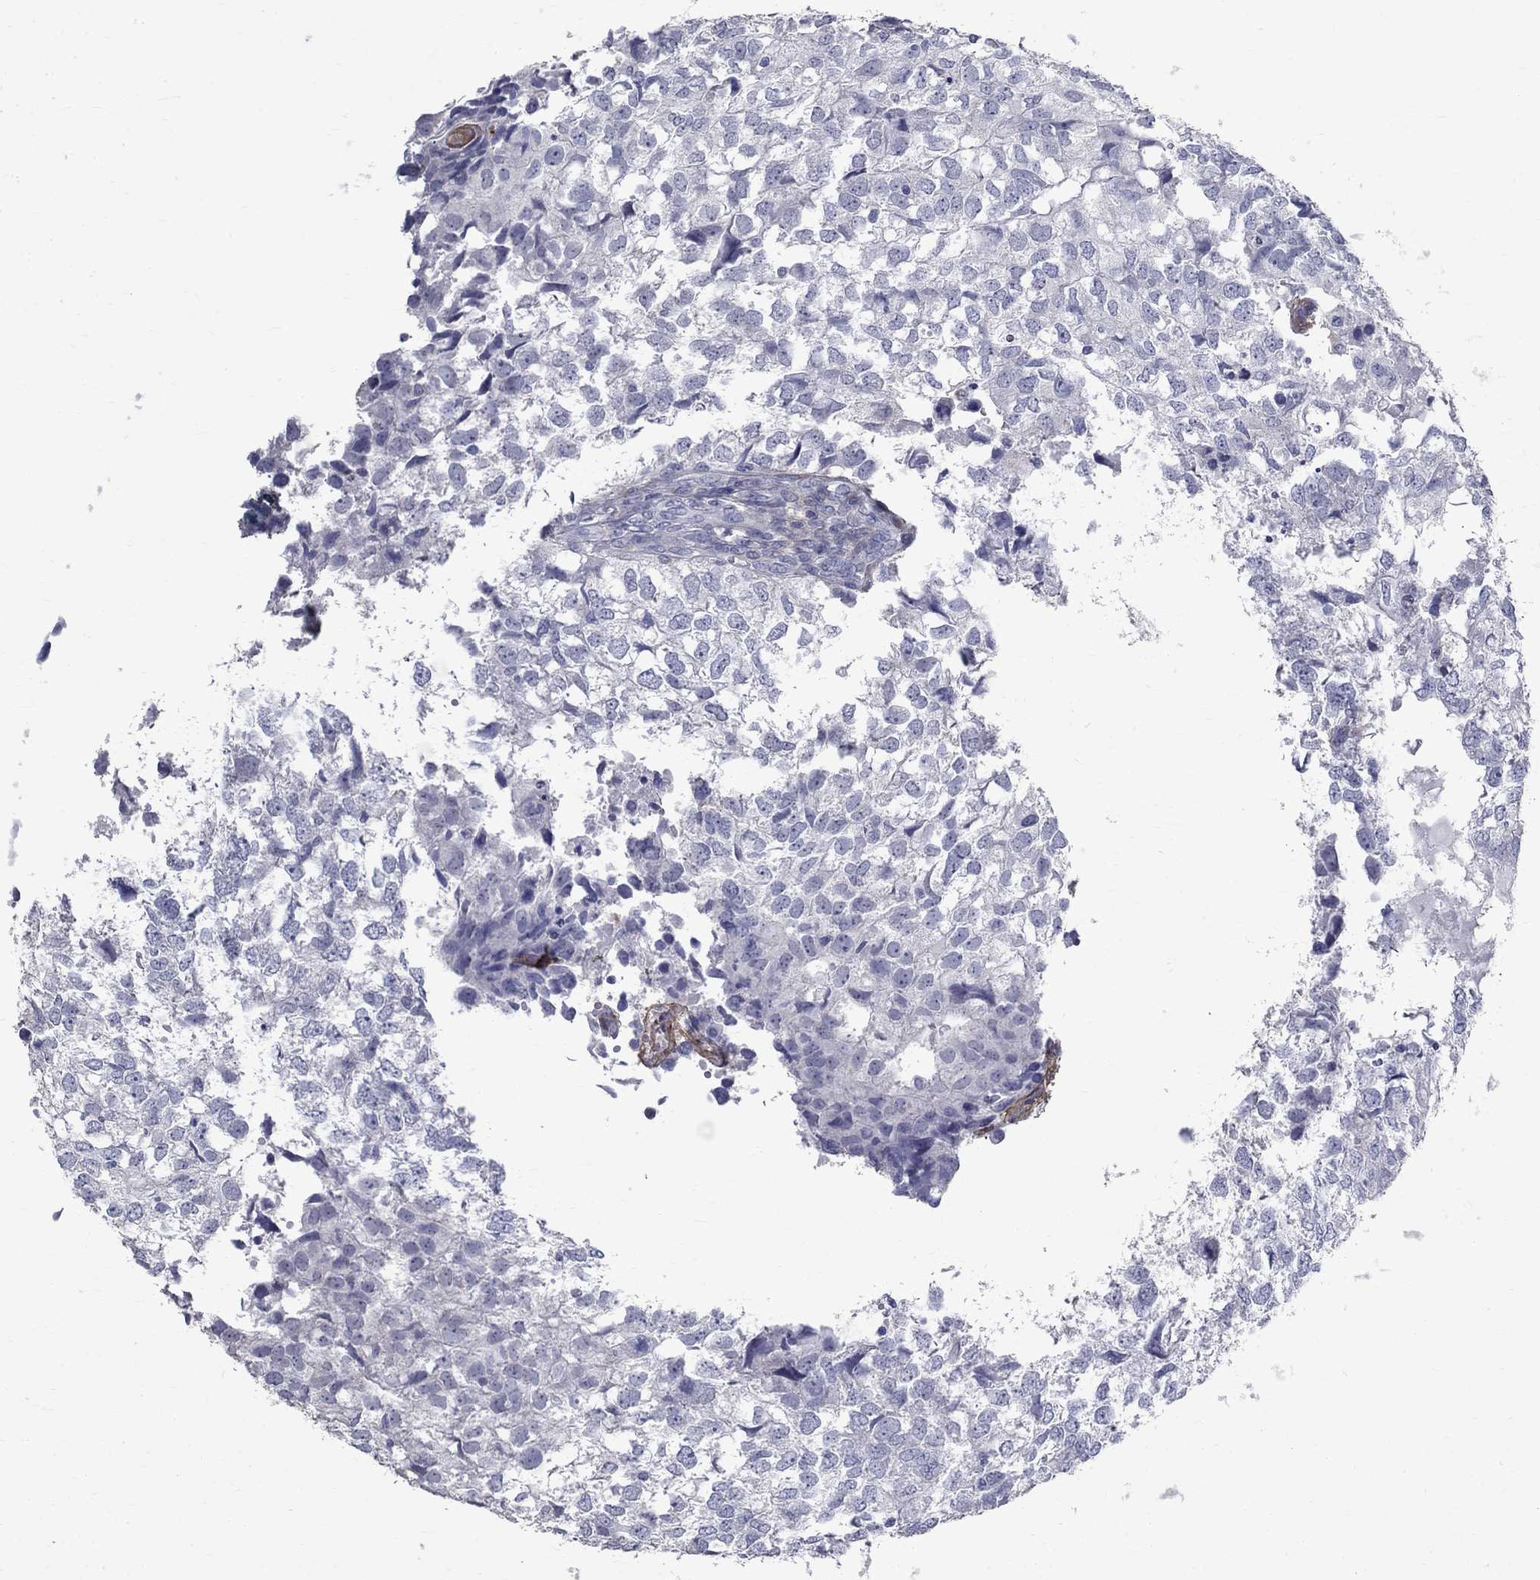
{"staining": {"intensity": "negative", "quantity": "none", "location": "none"}, "tissue": "breast cancer", "cell_type": "Tumor cells", "image_type": "cancer", "snomed": [{"axis": "morphology", "description": "Duct carcinoma"}, {"axis": "topography", "description": "Breast"}], "caption": "A micrograph of human intraductal carcinoma (breast) is negative for staining in tumor cells. (Brightfield microscopy of DAB (3,3'-diaminobenzidine) IHC at high magnification).", "gene": "ANXA10", "patient": {"sex": "female", "age": 30}}